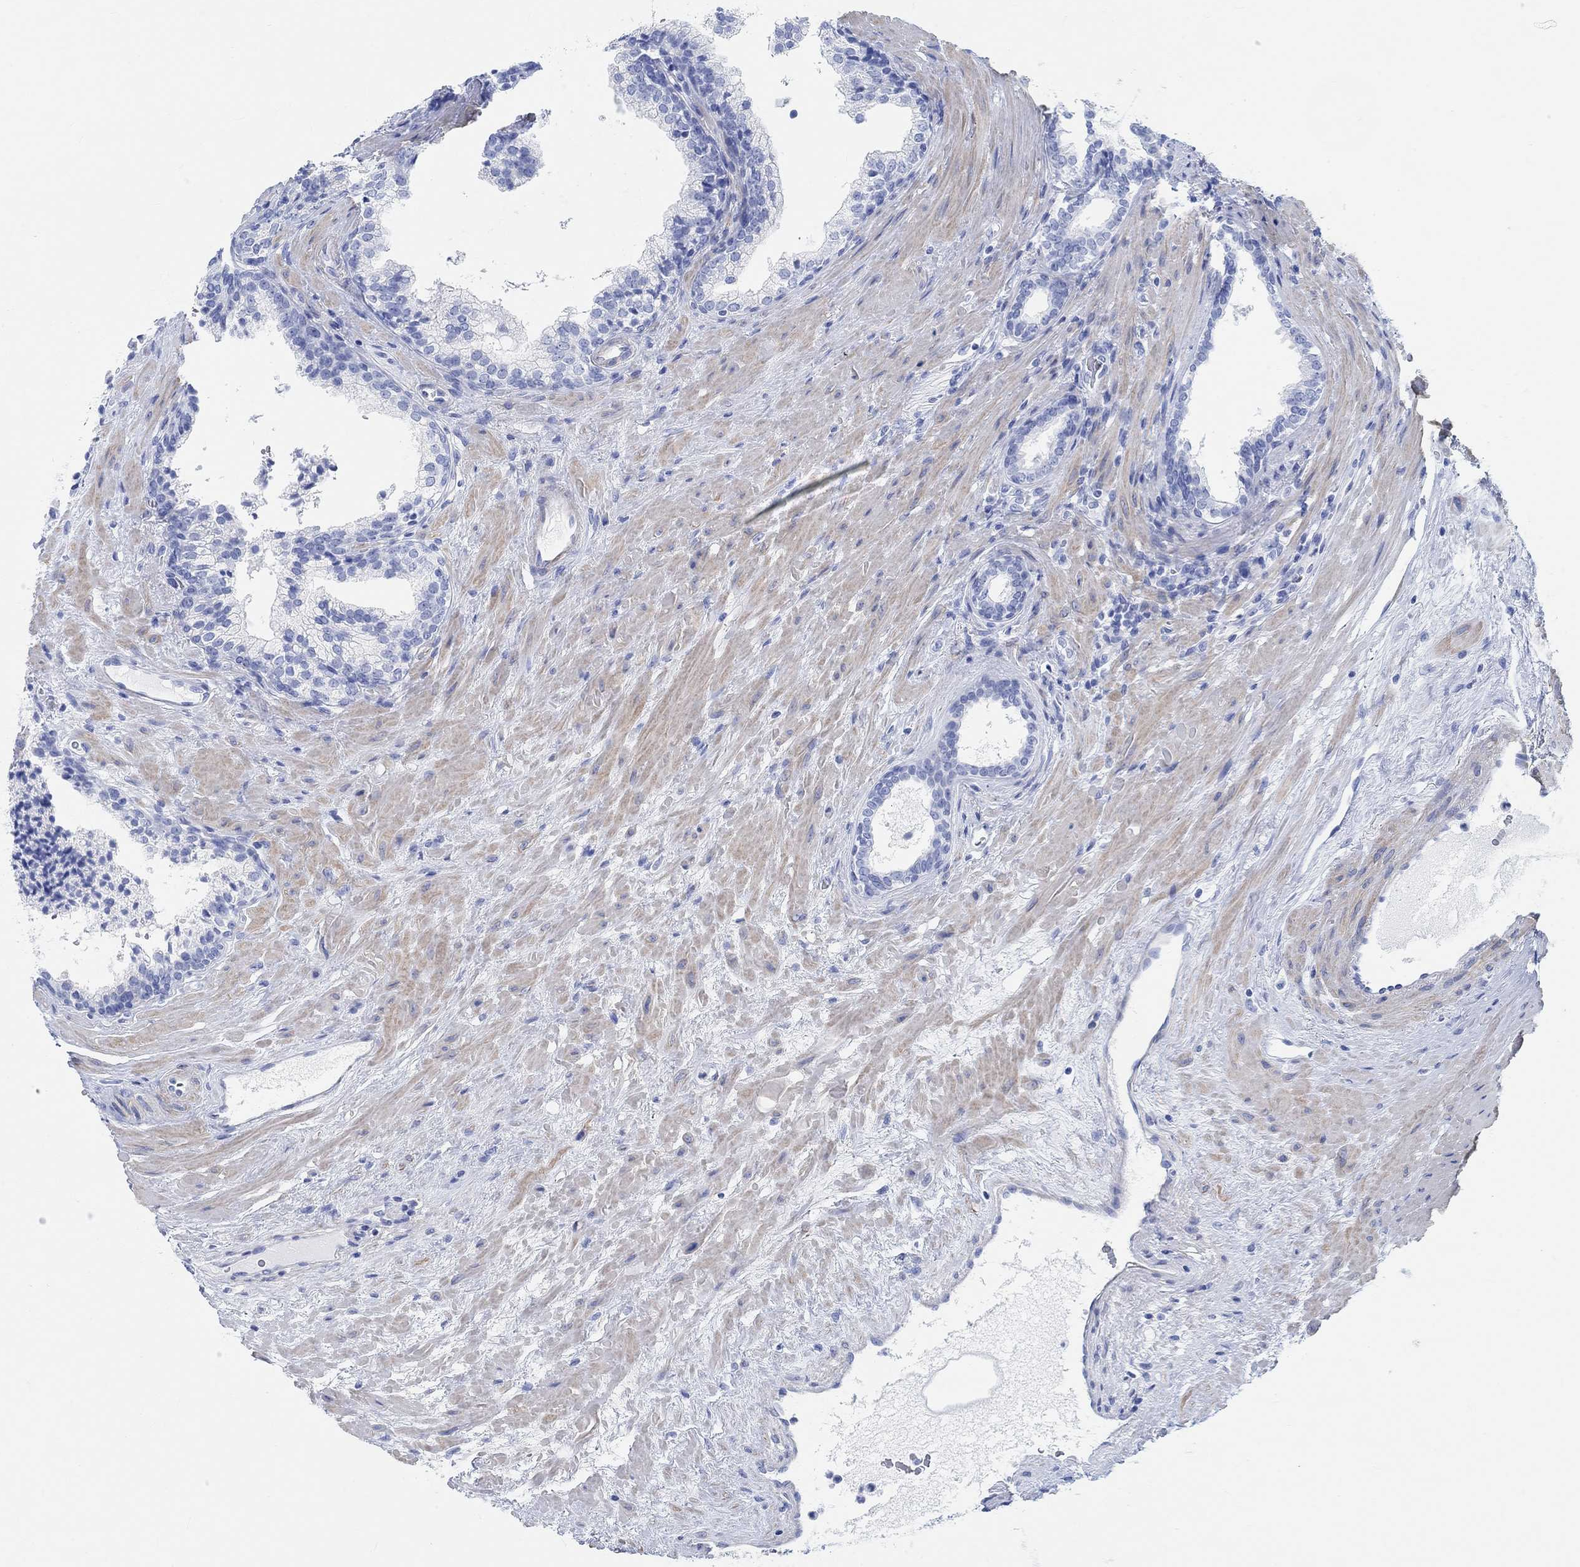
{"staining": {"intensity": "negative", "quantity": "none", "location": "none"}, "tissue": "prostate cancer", "cell_type": "Tumor cells", "image_type": "cancer", "snomed": [{"axis": "morphology", "description": "Adenocarcinoma, NOS"}, {"axis": "topography", "description": "Prostate"}], "caption": "The micrograph reveals no significant positivity in tumor cells of prostate cancer (adenocarcinoma). (Brightfield microscopy of DAB IHC at high magnification).", "gene": "ANKRD33", "patient": {"sex": "male", "age": 66}}